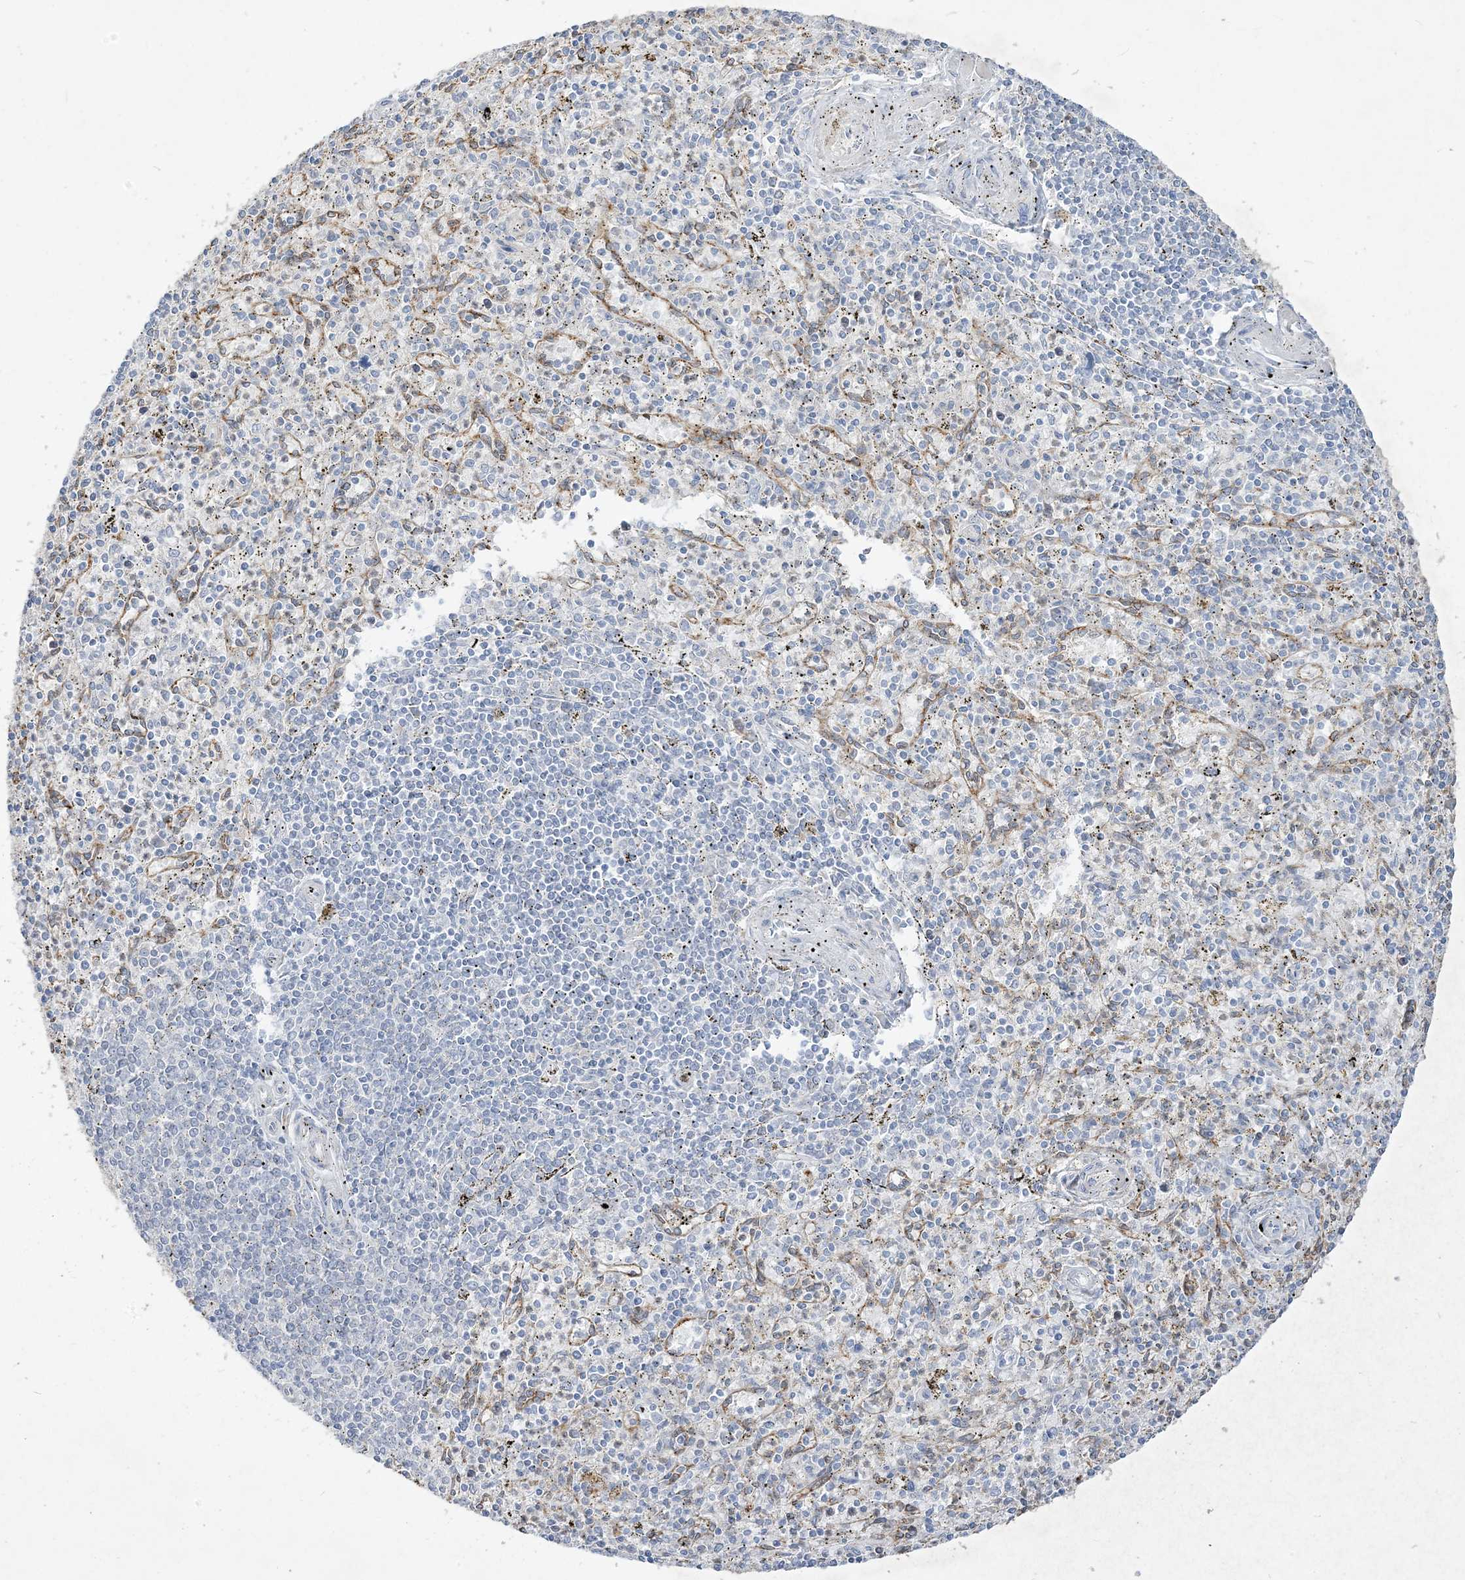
{"staining": {"intensity": "negative", "quantity": "none", "location": "none"}, "tissue": "spleen", "cell_type": "Cells in red pulp", "image_type": "normal", "snomed": [{"axis": "morphology", "description": "Normal tissue, NOS"}, {"axis": "topography", "description": "Spleen"}], "caption": "Immunohistochemistry (IHC) micrograph of normal spleen stained for a protein (brown), which shows no positivity in cells in red pulp. (DAB (3,3'-diaminobenzidine) immunohistochemistry, high magnification).", "gene": "LOXL3", "patient": {"sex": "male", "age": 72}}